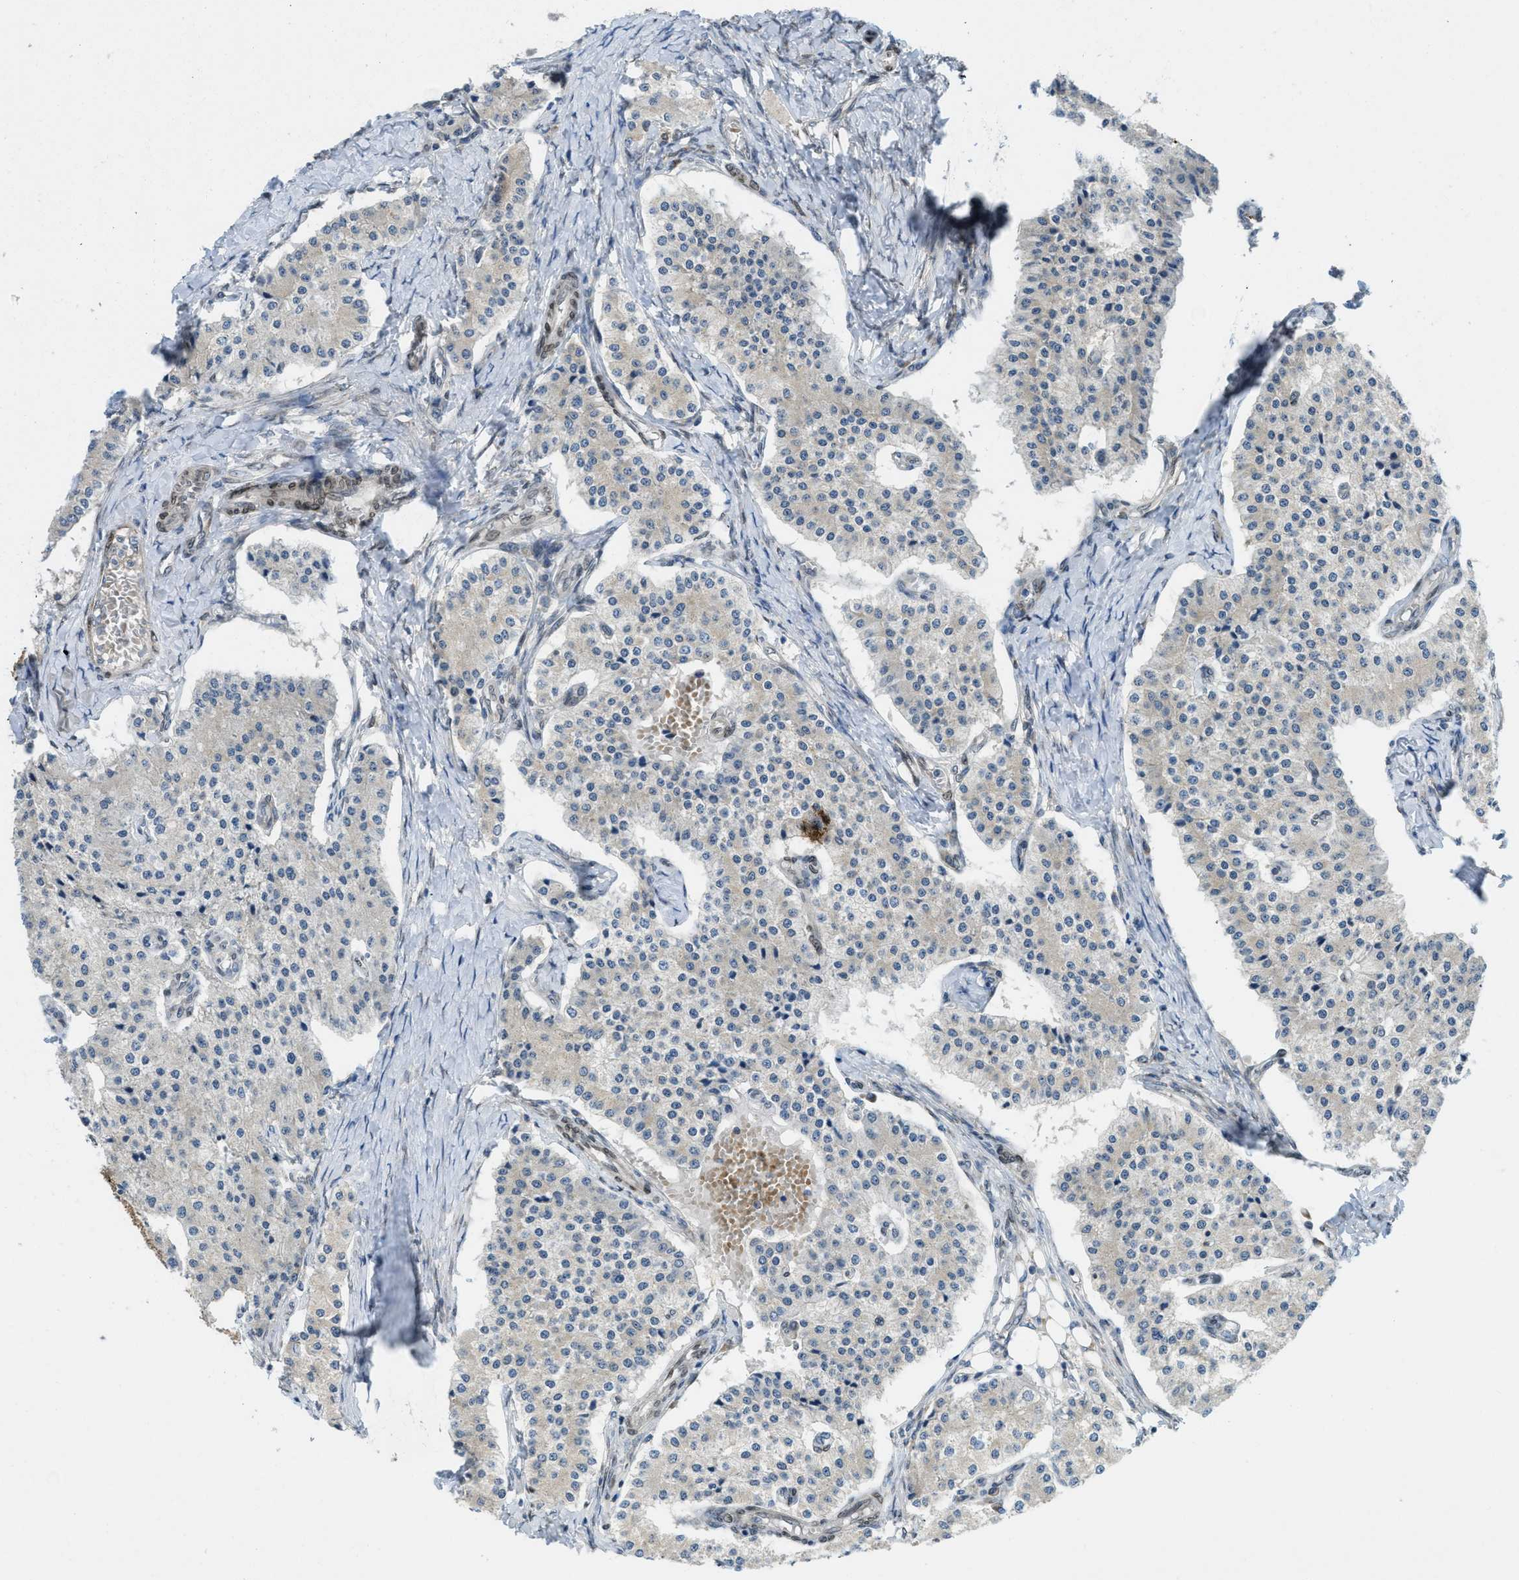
{"staining": {"intensity": "negative", "quantity": "none", "location": "none"}, "tissue": "carcinoid", "cell_type": "Tumor cells", "image_type": "cancer", "snomed": [{"axis": "morphology", "description": "Carcinoid, malignant, NOS"}, {"axis": "topography", "description": "Colon"}], "caption": "DAB (3,3'-diaminobenzidine) immunohistochemical staining of human carcinoid demonstrates no significant expression in tumor cells.", "gene": "EIF2AK3", "patient": {"sex": "female", "age": 52}}